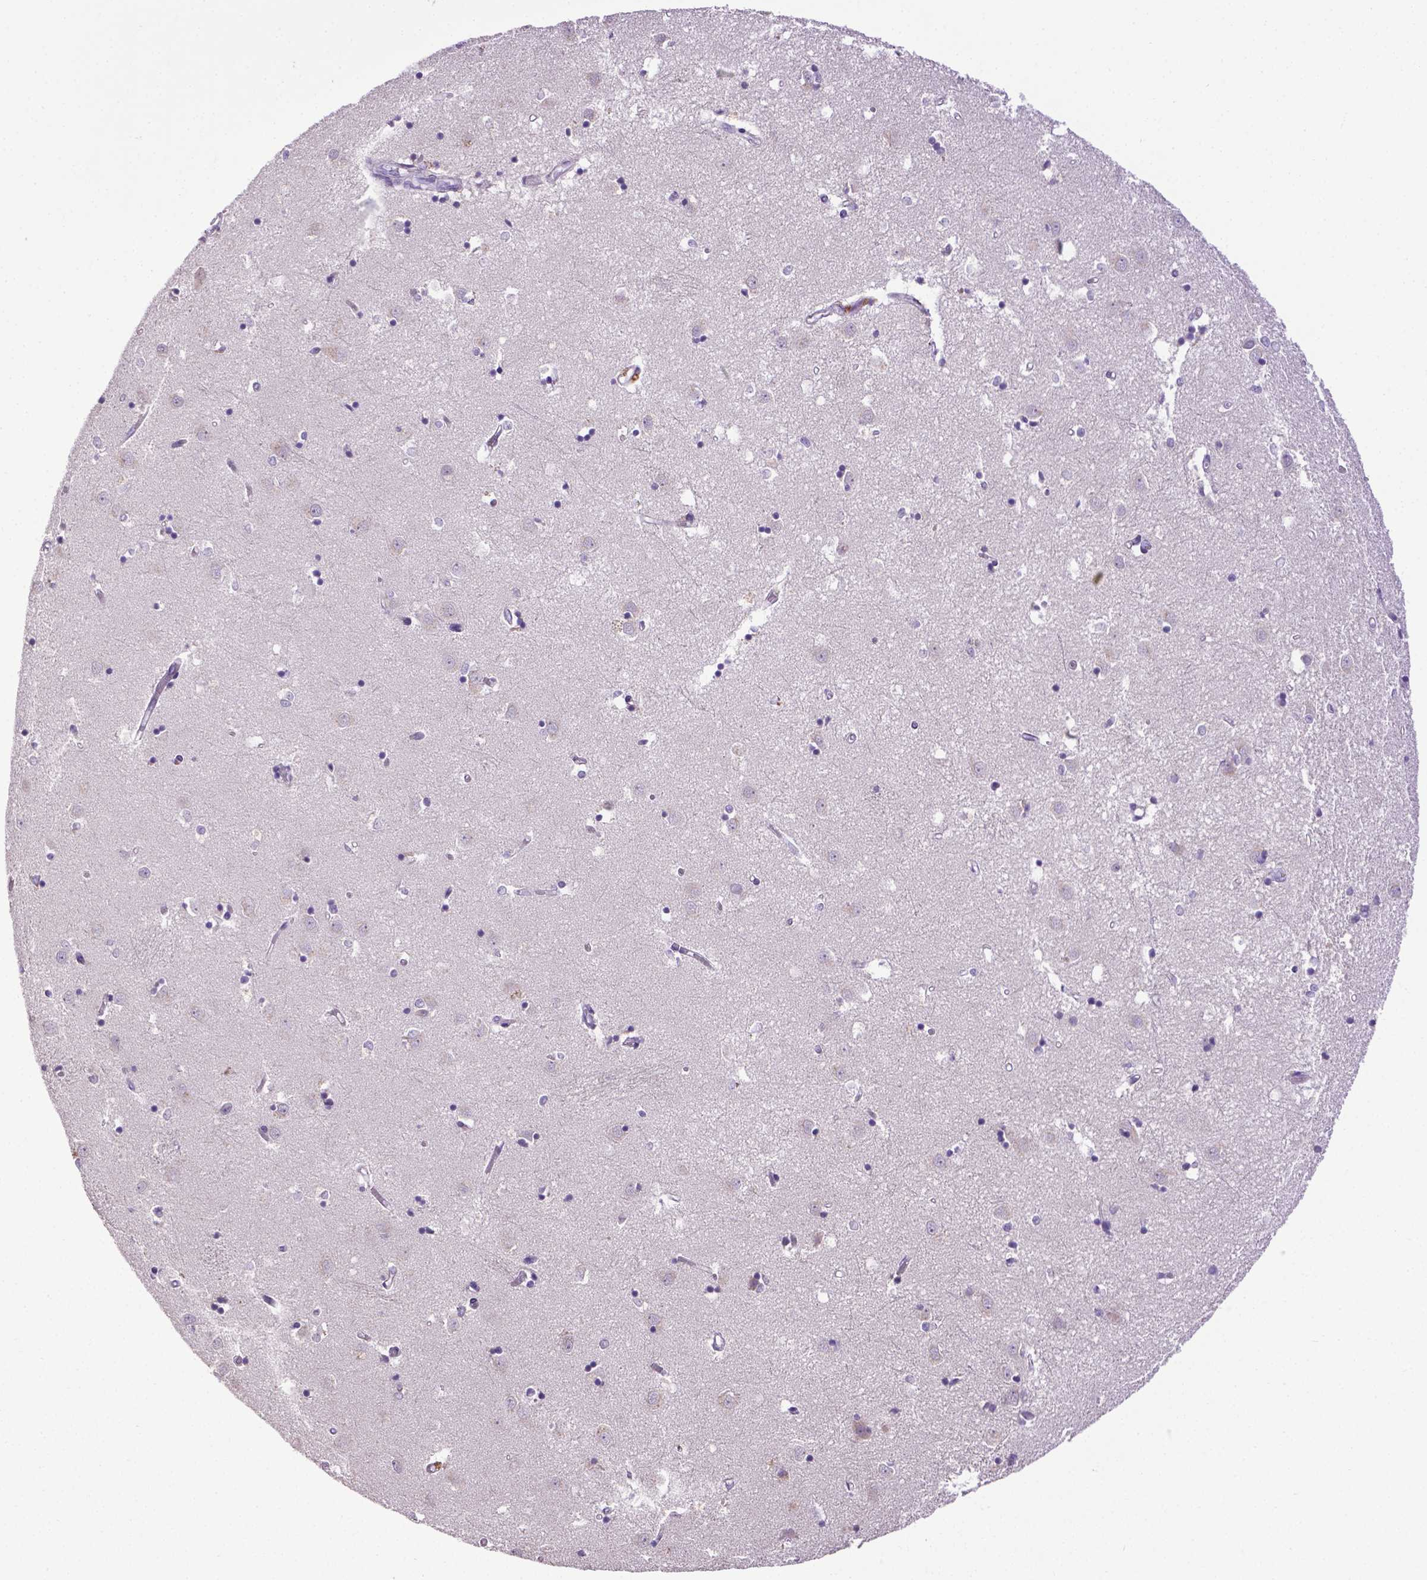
{"staining": {"intensity": "negative", "quantity": "none", "location": "none"}, "tissue": "caudate", "cell_type": "Glial cells", "image_type": "normal", "snomed": [{"axis": "morphology", "description": "Normal tissue, NOS"}, {"axis": "topography", "description": "Lateral ventricle wall"}], "caption": "Immunohistochemistry (IHC) of benign caudate demonstrates no positivity in glial cells.", "gene": "CPM", "patient": {"sex": "male", "age": 54}}